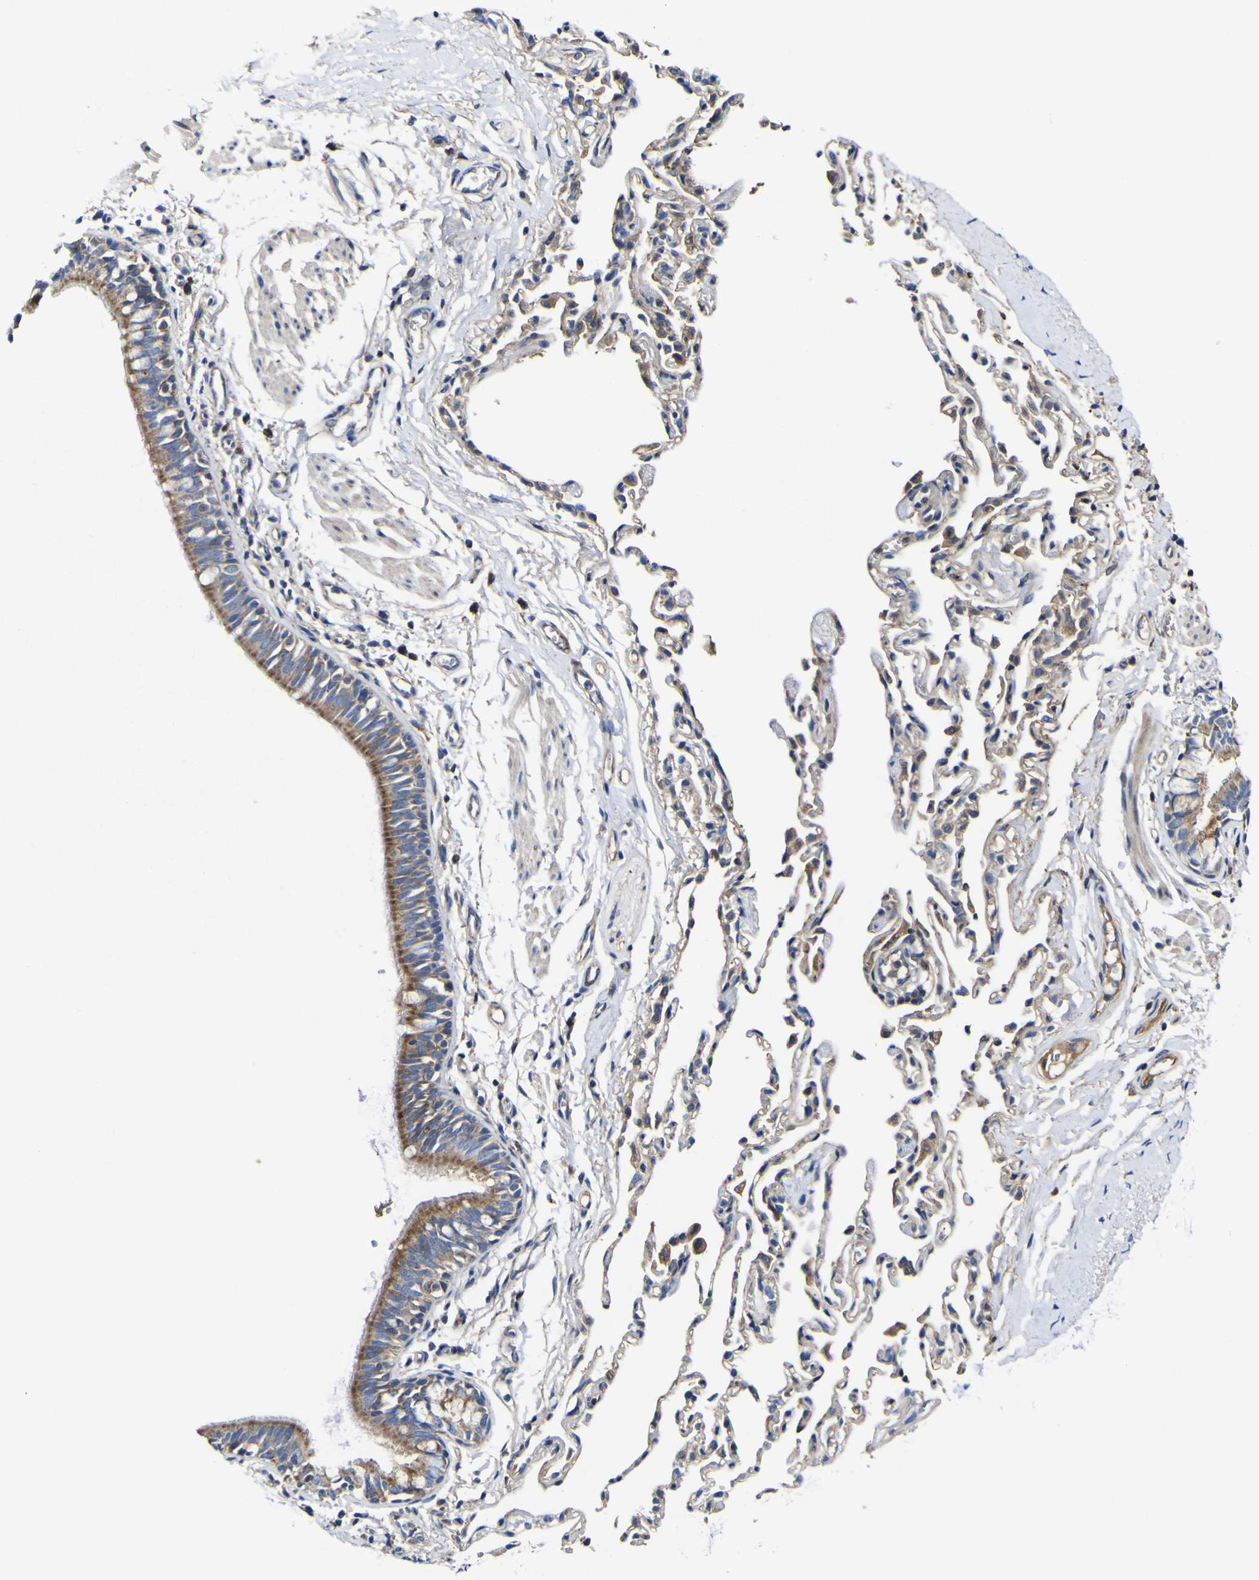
{"staining": {"intensity": "moderate", "quantity": ">75%", "location": "cytoplasmic/membranous"}, "tissue": "bronchus", "cell_type": "Respiratory epithelial cells", "image_type": "normal", "snomed": [{"axis": "morphology", "description": "Normal tissue, NOS"}, {"axis": "topography", "description": "Bronchus"}, {"axis": "topography", "description": "Lung"}], "caption": "Immunohistochemical staining of normal bronchus reveals moderate cytoplasmic/membranous protein positivity in approximately >75% of respiratory epithelial cells. The staining was performed using DAB (3,3'-diaminobenzidine), with brown indicating positive protein expression. Nuclei are stained blue with hematoxylin.", "gene": "CCDC90B", "patient": {"sex": "male", "age": 64}}